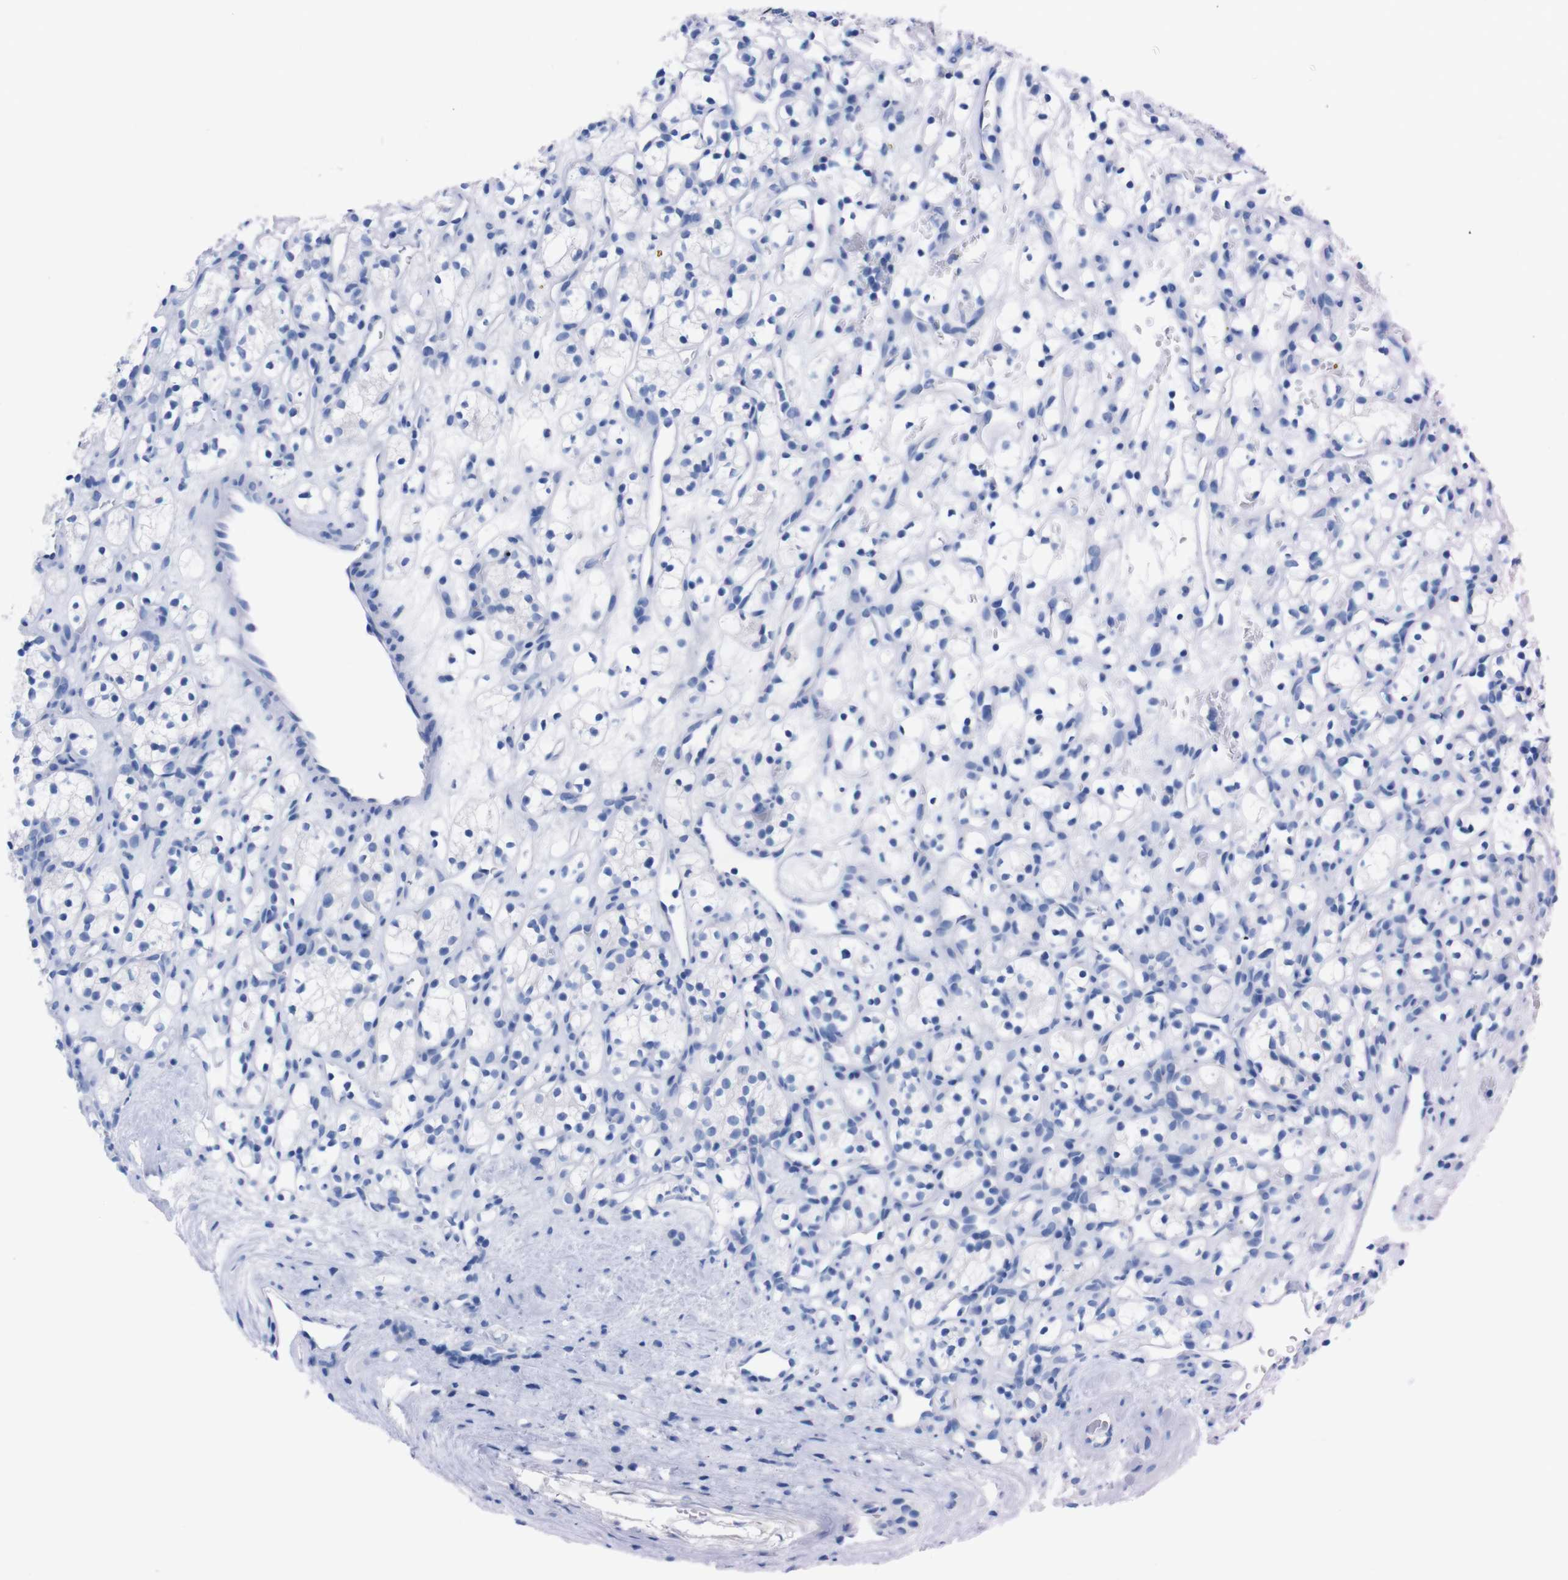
{"staining": {"intensity": "negative", "quantity": "none", "location": "none"}, "tissue": "renal cancer", "cell_type": "Tumor cells", "image_type": "cancer", "snomed": [{"axis": "morphology", "description": "Adenocarcinoma, NOS"}, {"axis": "topography", "description": "Kidney"}], "caption": "Tumor cells show no significant positivity in renal adenocarcinoma.", "gene": "TMEM243", "patient": {"sex": "female", "age": 60}}